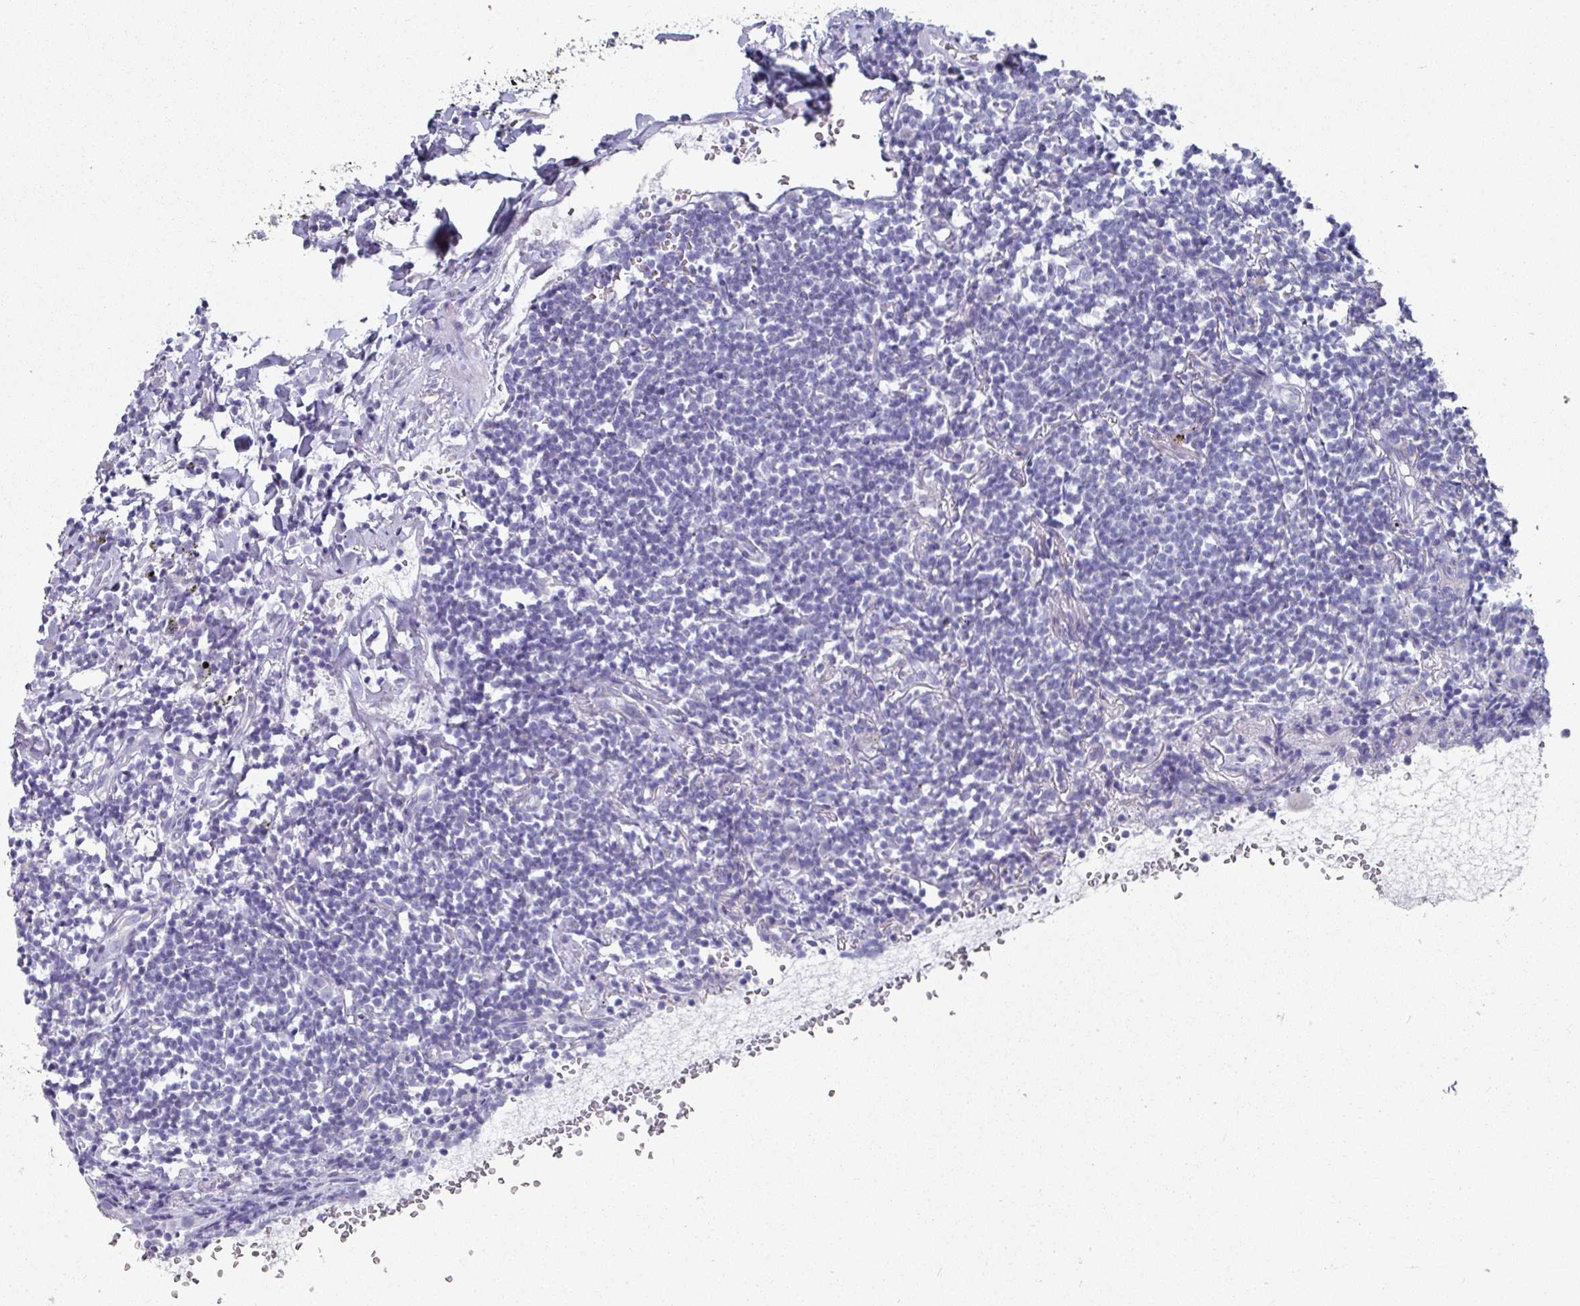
{"staining": {"intensity": "negative", "quantity": "none", "location": "none"}, "tissue": "lymphoma", "cell_type": "Tumor cells", "image_type": "cancer", "snomed": [{"axis": "morphology", "description": "Malignant lymphoma, non-Hodgkin's type, Low grade"}, {"axis": "topography", "description": "Lung"}], "caption": "There is no significant staining in tumor cells of low-grade malignant lymphoma, non-Hodgkin's type.", "gene": "SETBP1", "patient": {"sex": "female", "age": 71}}